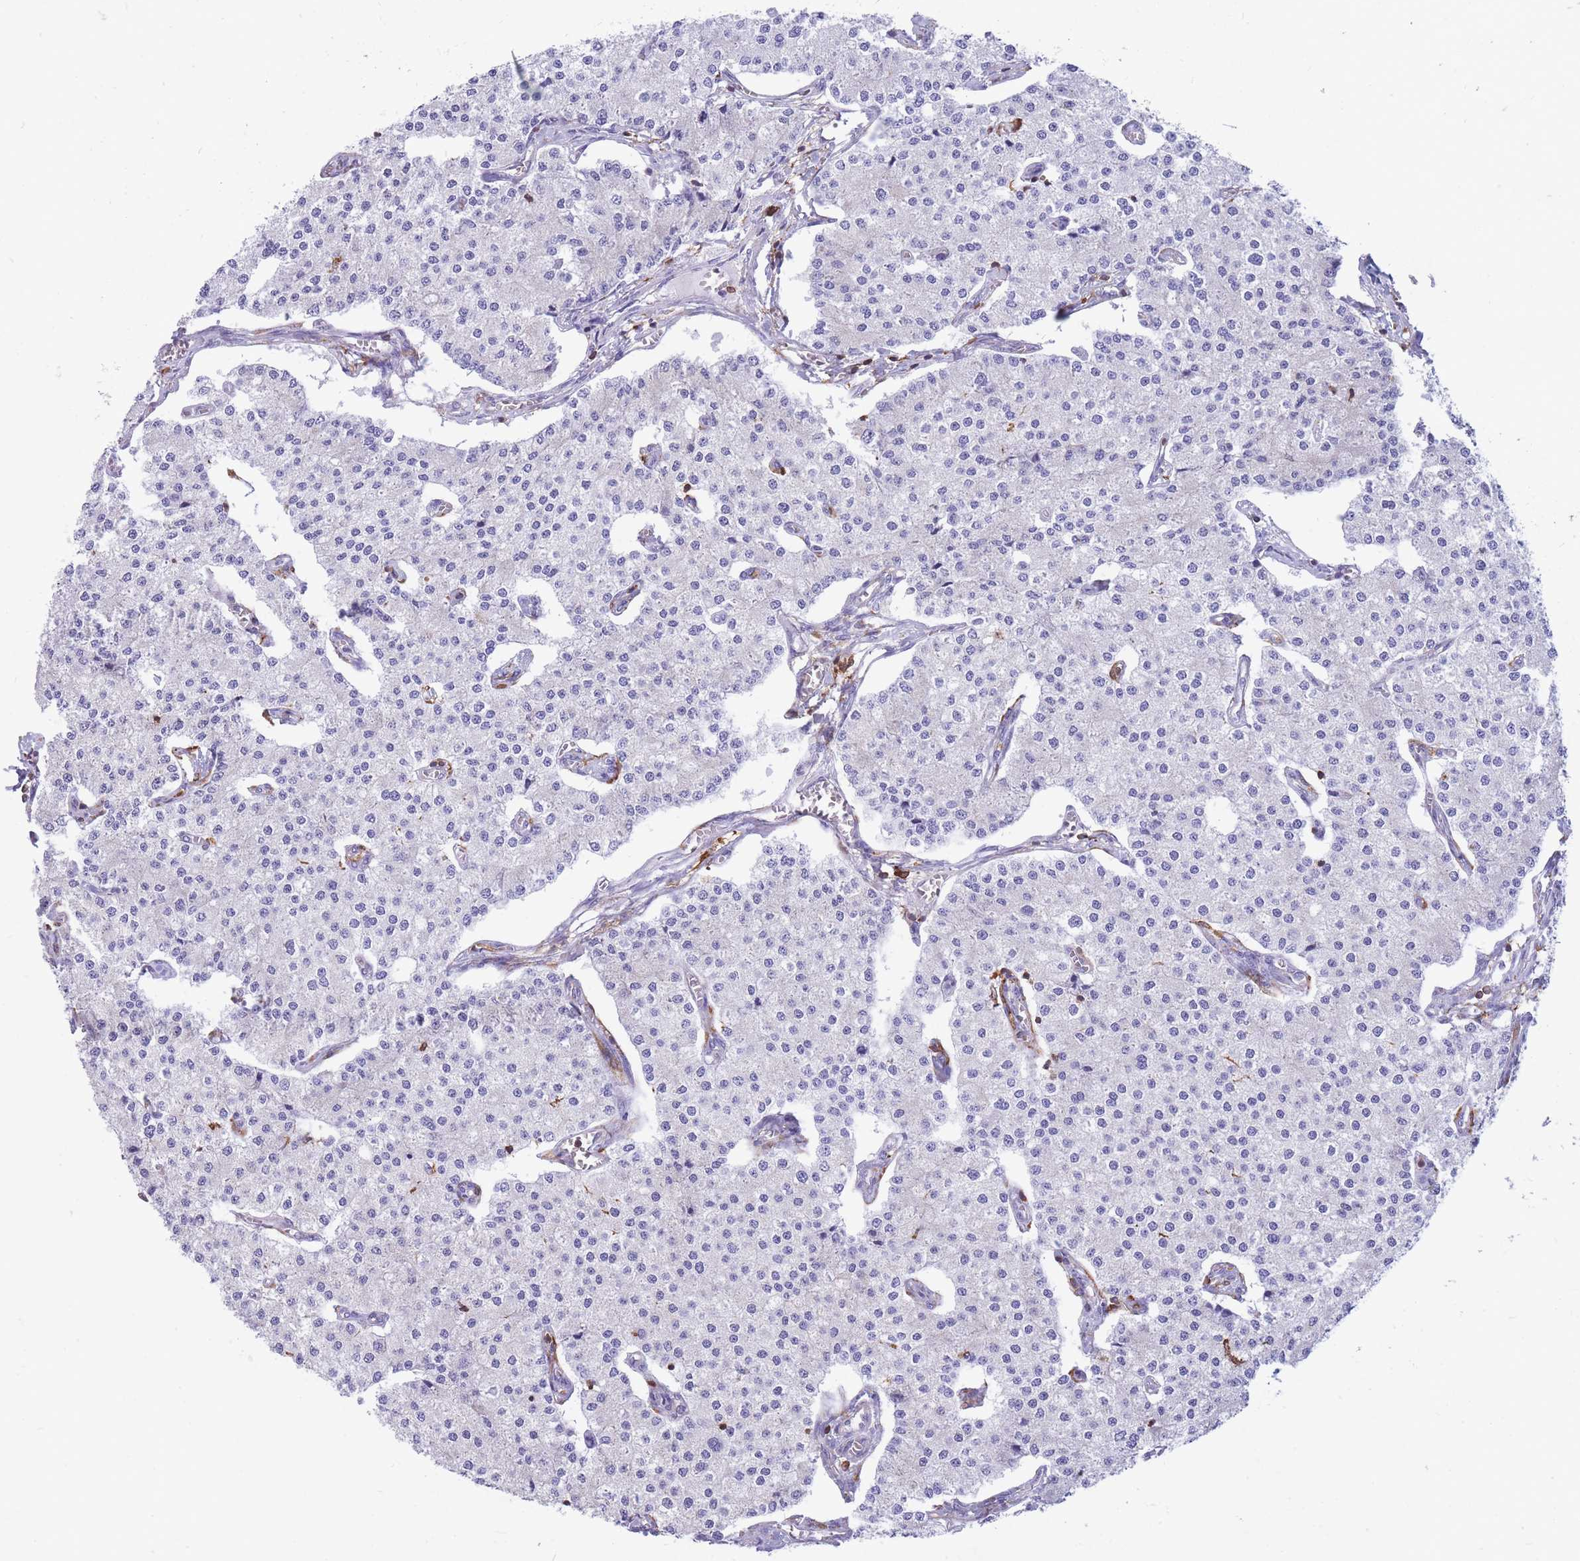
{"staining": {"intensity": "negative", "quantity": "none", "location": "none"}, "tissue": "carcinoid", "cell_type": "Tumor cells", "image_type": "cancer", "snomed": [{"axis": "morphology", "description": "Carcinoid, malignant, NOS"}, {"axis": "topography", "description": "Colon"}], "caption": "This image is of malignant carcinoid stained with immunohistochemistry to label a protein in brown with the nuclei are counter-stained blue. There is no expression in tumor cells. (IHC, brightfield microscopy, high magnification).", "gene": "MRPL54", "patient": {"sex": "female", "age": 52}}